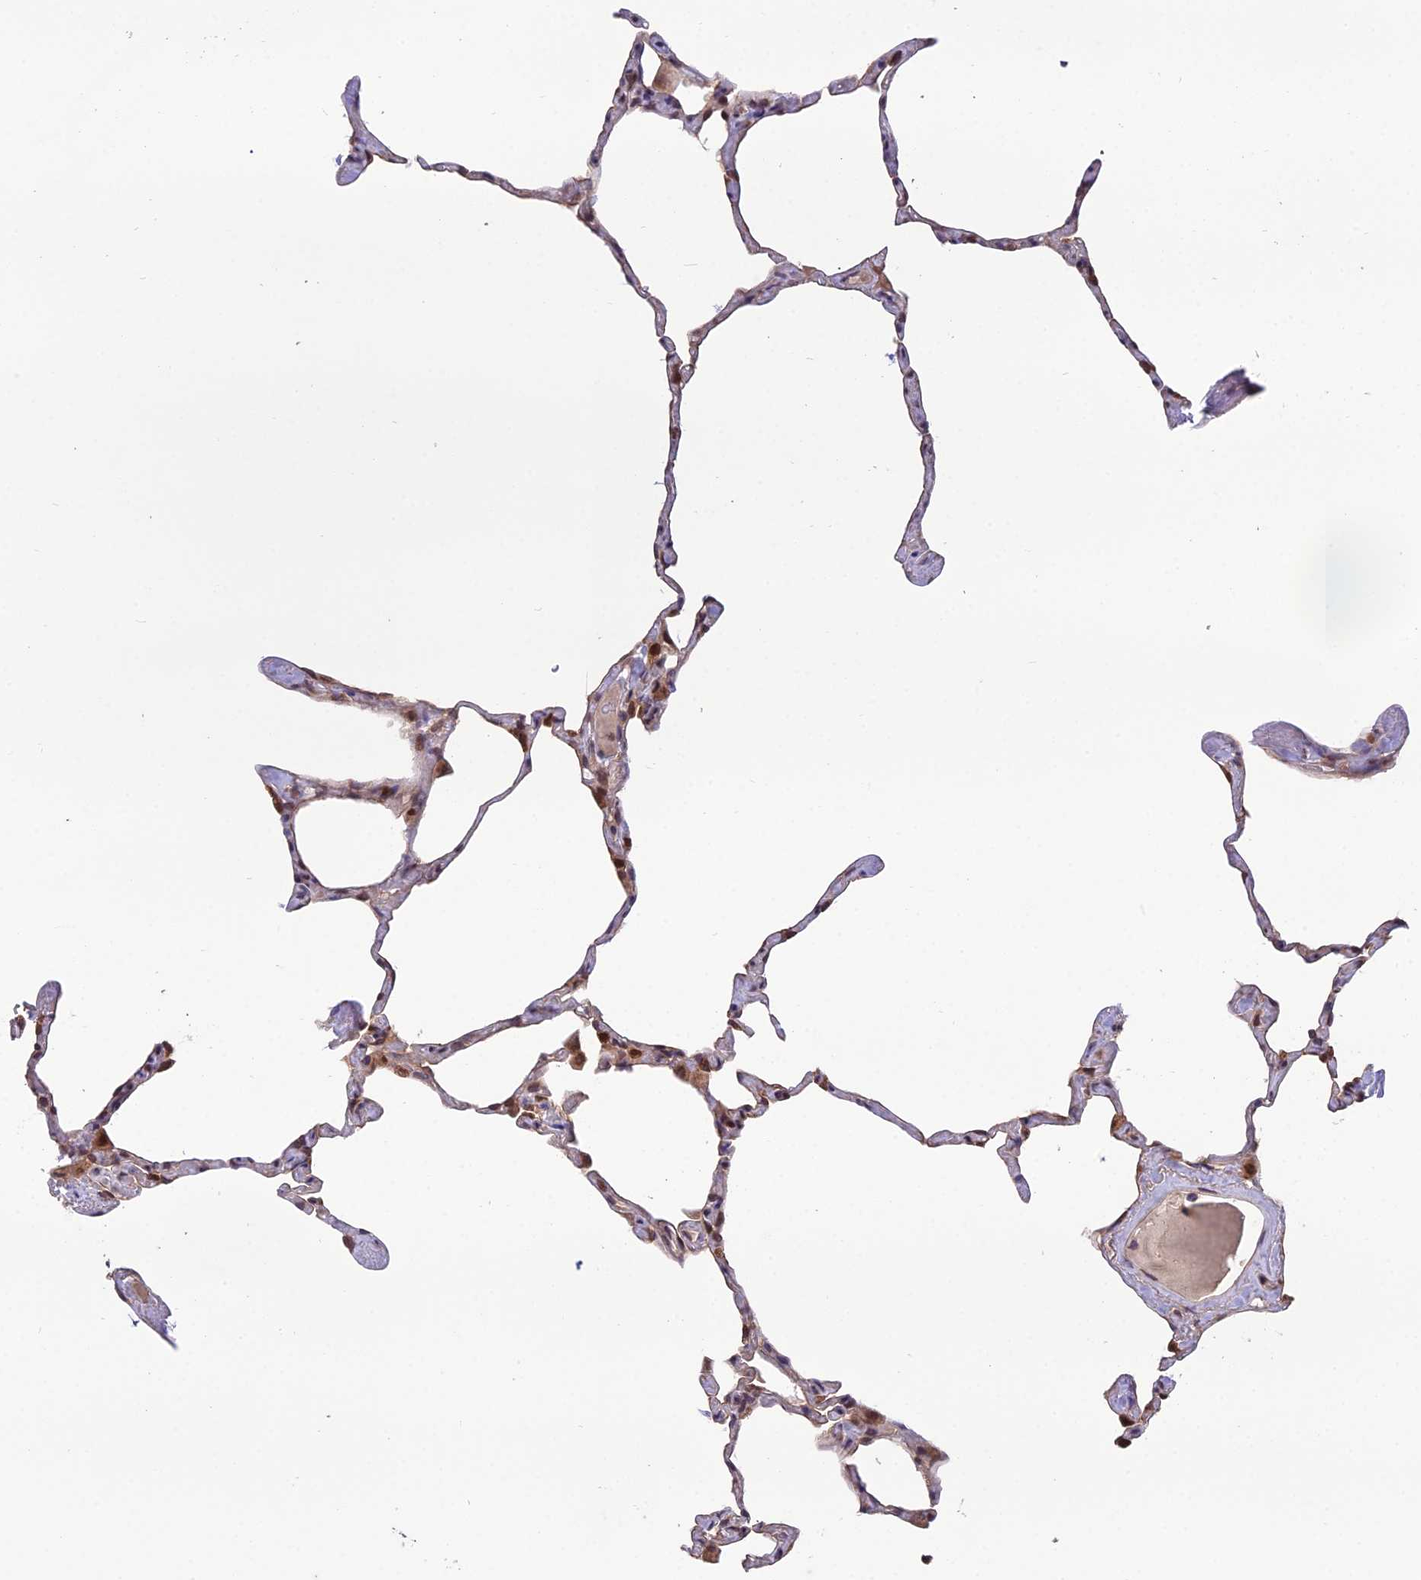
{"staining": {"intensity": "moderate", "quantity": "<25%", "location": "cytoplasmic/membranous,nuclear"}, "tissue": "lung", "cell_type": "Alveolar cells", "image_type": "normal", "snomed": [{"axis": "morphology", "description": "Normal tissue, NOS"}, {"axis": "topography", "description": "Lung"}], "caption": "Human lung stained with a brown dye exhibits moderate cytoplasmic/membranous,nuclear positive staining in approximately <25% of alveolar cells.", "gene": "CYP2R1", "patient": {"sex": "male", "age": 65}}